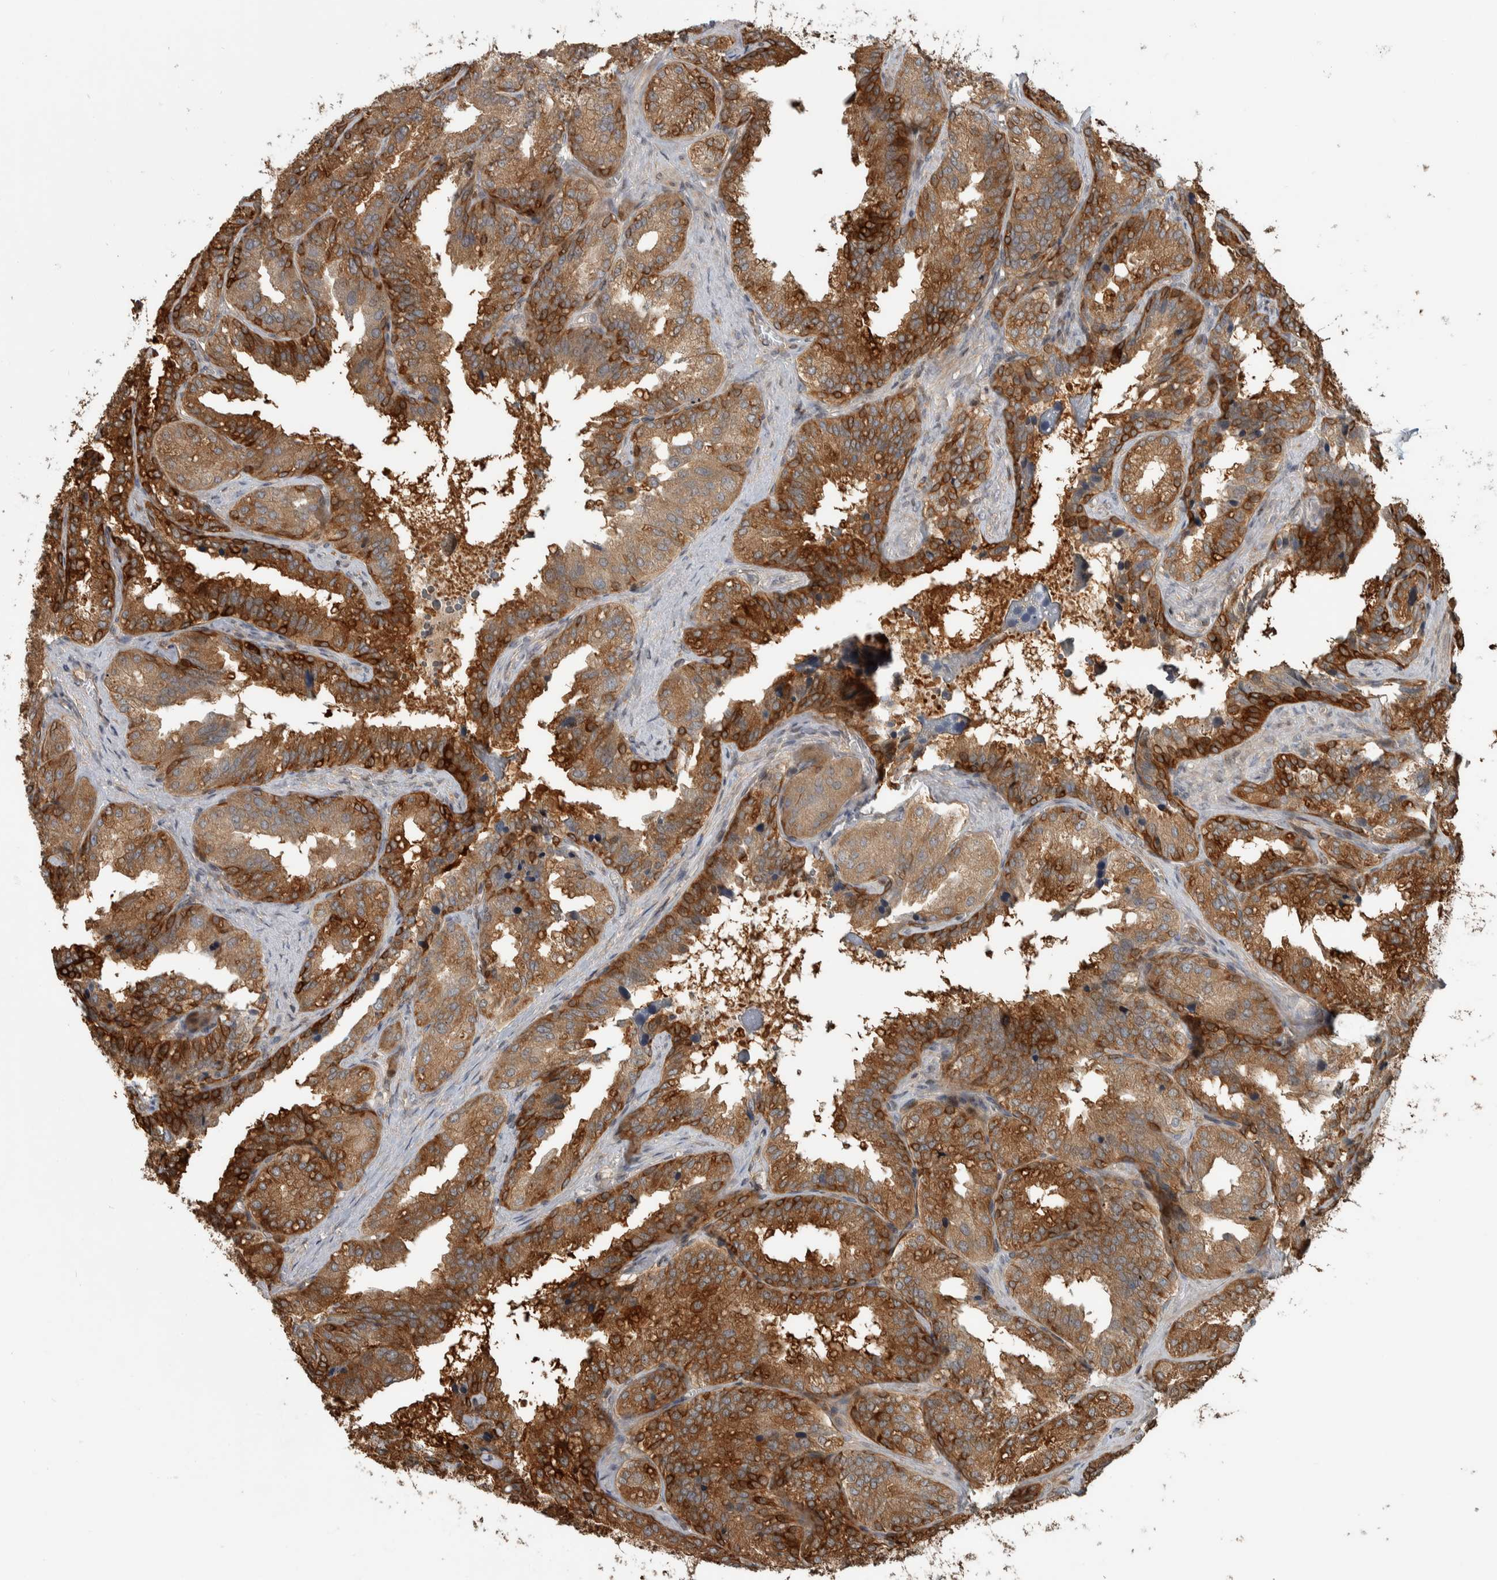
{"staining": {"intensity": "strong", "quantity": ">75%", "location": "cytoplasmic/membranous"}, "tissue": "seminal vesicle", "cell_type": "Glandular cells", "image_type": "normal", "snomed": [{"axis": "morphology", "description": "Normal tissue, NOS"}, {"axis": "topography", "description": "Prostate"}, {"axis": "topography", "description": "Seminal veicle"}], "caption": "Immunohistochemistry image of unremarkable seminal vesicle: seminal vesicle stained using immunohistochemistry demonstrates high levels of strong protein expression localized specifically in the cytoplasmic/membranous of glandular cells, appearing as a cytoplasmic/membranous brown color.", "gene": "CNTROB", "patient": {"sex": "male", "age": 51}}